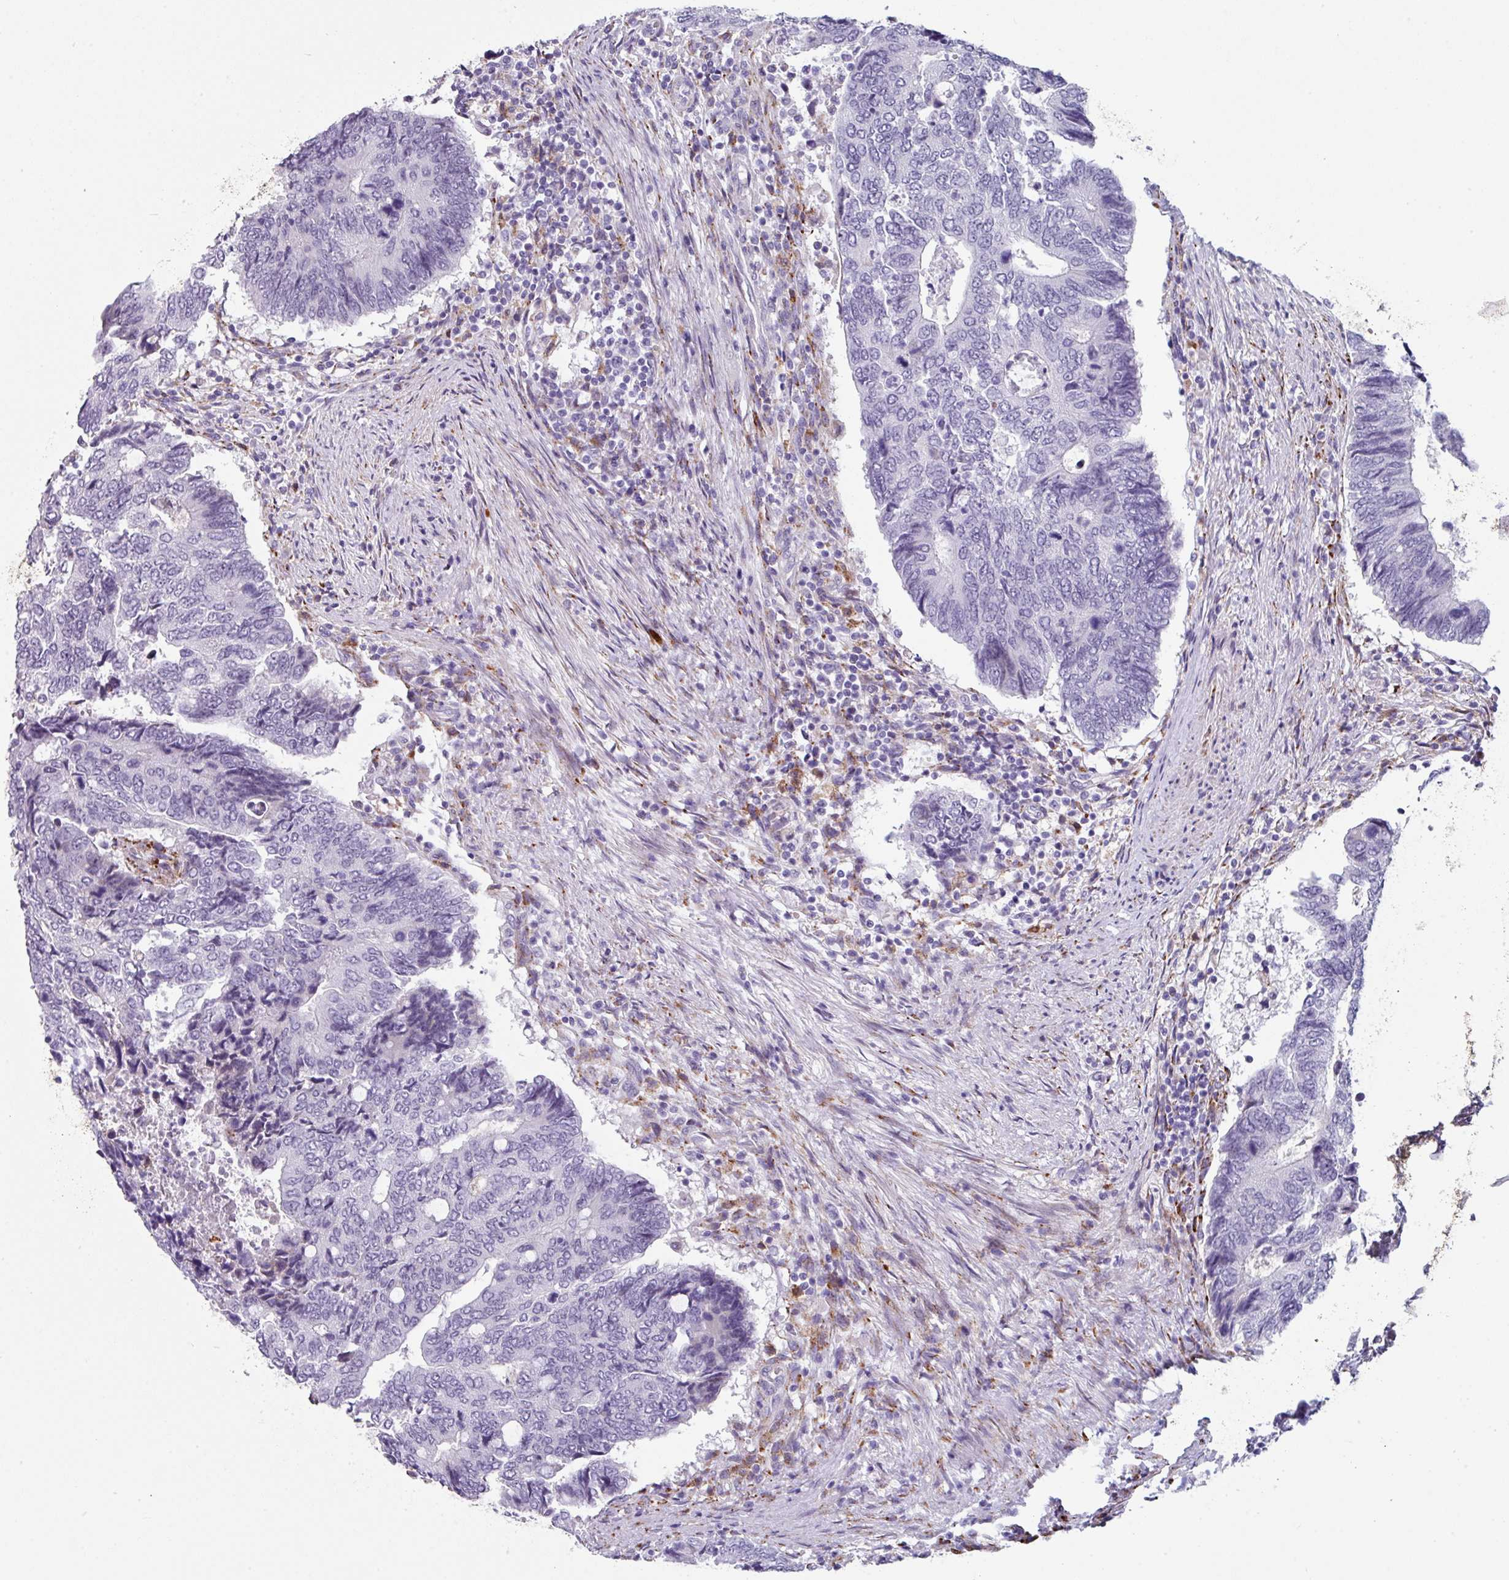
{"staining": {"intensity": "negative", "quantity": "none", "location": "none"}, "tissue": "colorectal cancer", "cell_type": "Tumor cells", "image_type": "cancer", "snomed": [{"axis": "morphology", "description": "Adenocarcinoma, NOS"}, {"axis": "topography", "description": "Colon"}], "caption": "Colorectal cancer (adenocarcinoma) stained for a protein using IHC shows no expression tumor cells.", "gene": "BMS1", "patient": {"sex": "male", "age": 87}}